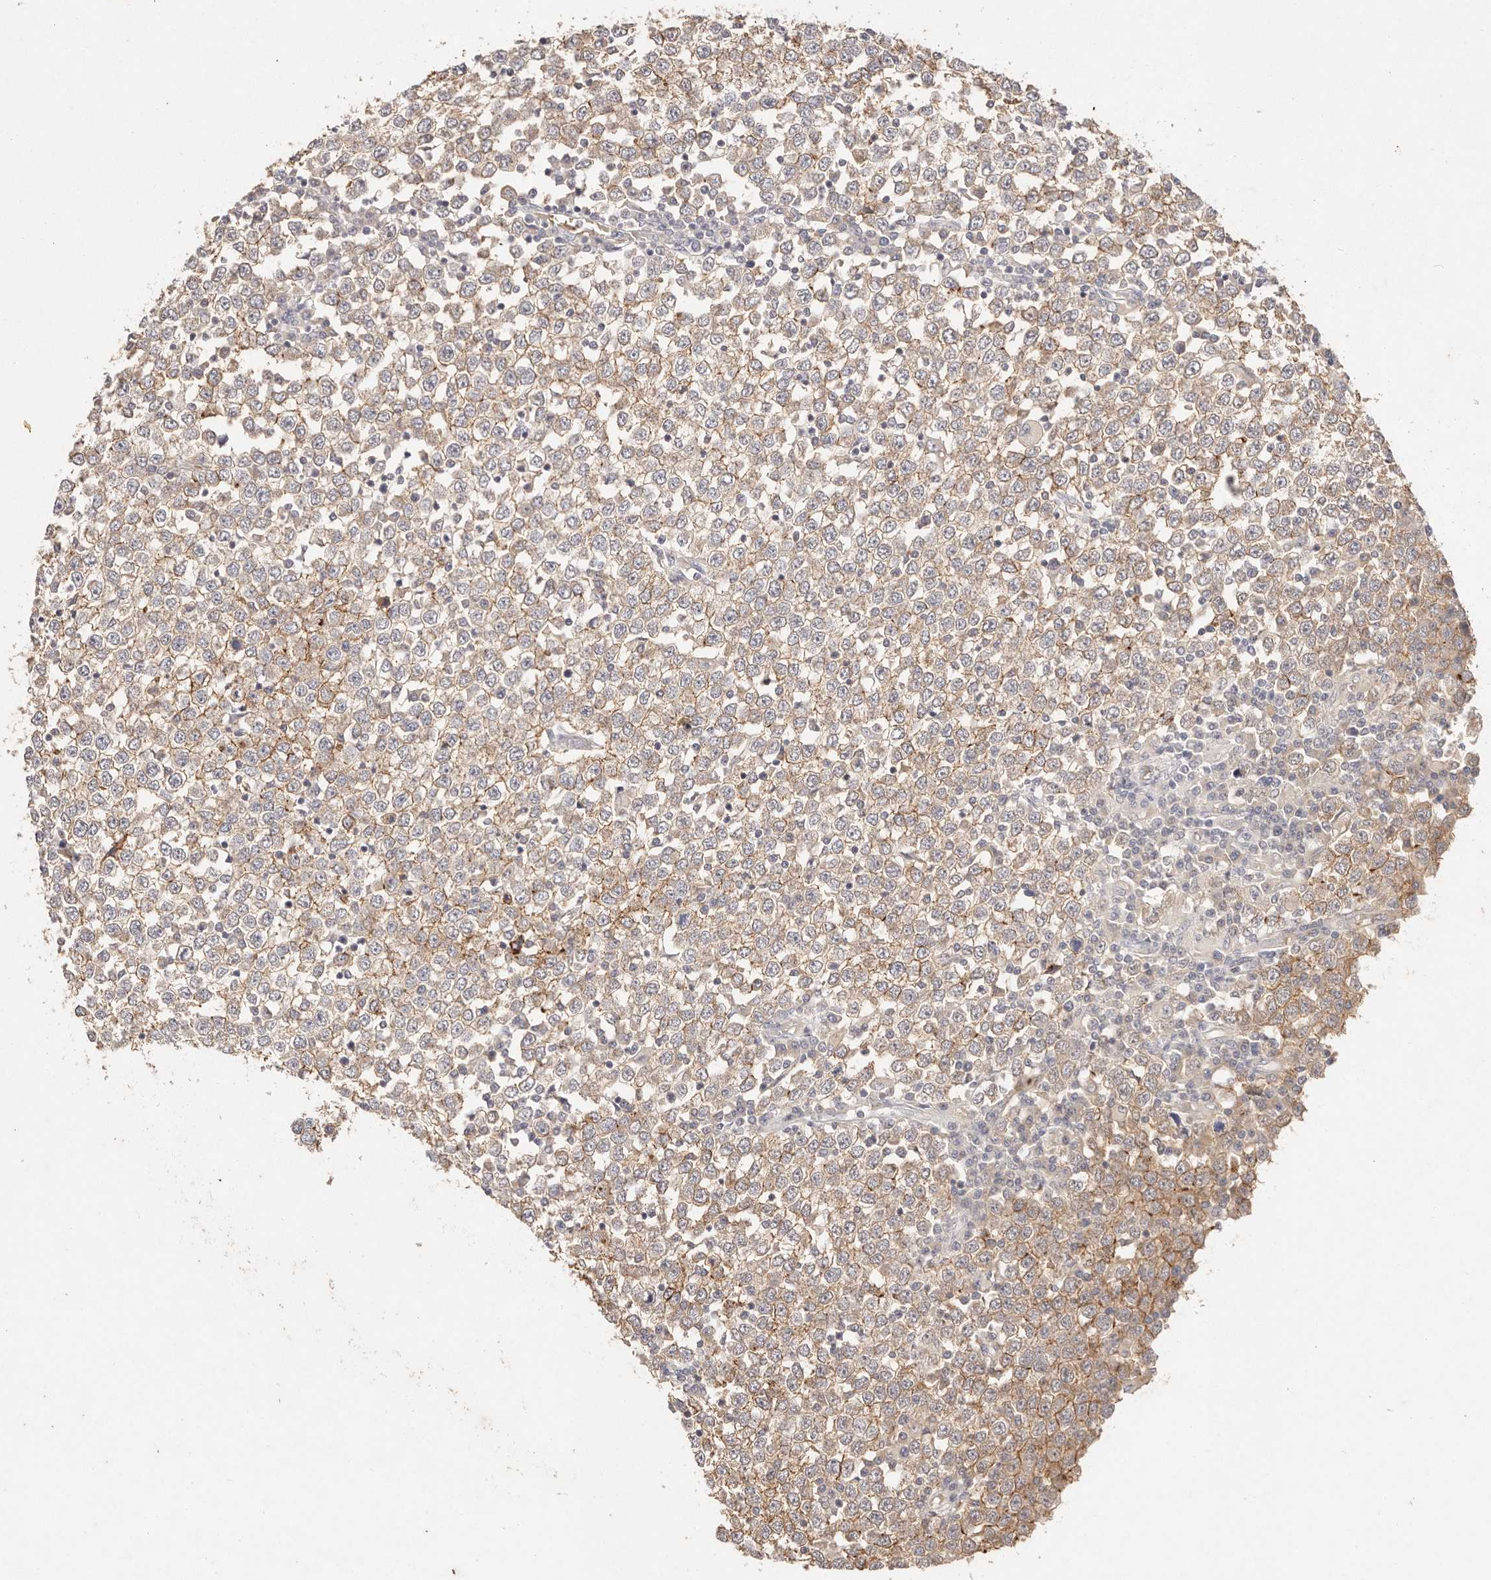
{"staining": {"intensity": "weak", "quantity": "25%-75%", "location": "cytoplasmic/membranous"}, "tissue": "testis cancer", "cell_type": "Tumor cells", "image_type": "cancer", "snomed": [{"axis": "morphology", "description": "Seminoma, NOS"}, {"axis": "topography", "description": "Testis"}], "caption": "A high-resolution photomicrograph shows immunohistochemistry staining of testis cancer (seminoma), which reveals weak cytoplasmic/membranous expression in approximately 25%-75% of tumor cells.", "gene": "CXADR", "patient": {"sex": "male", "age": 65}}